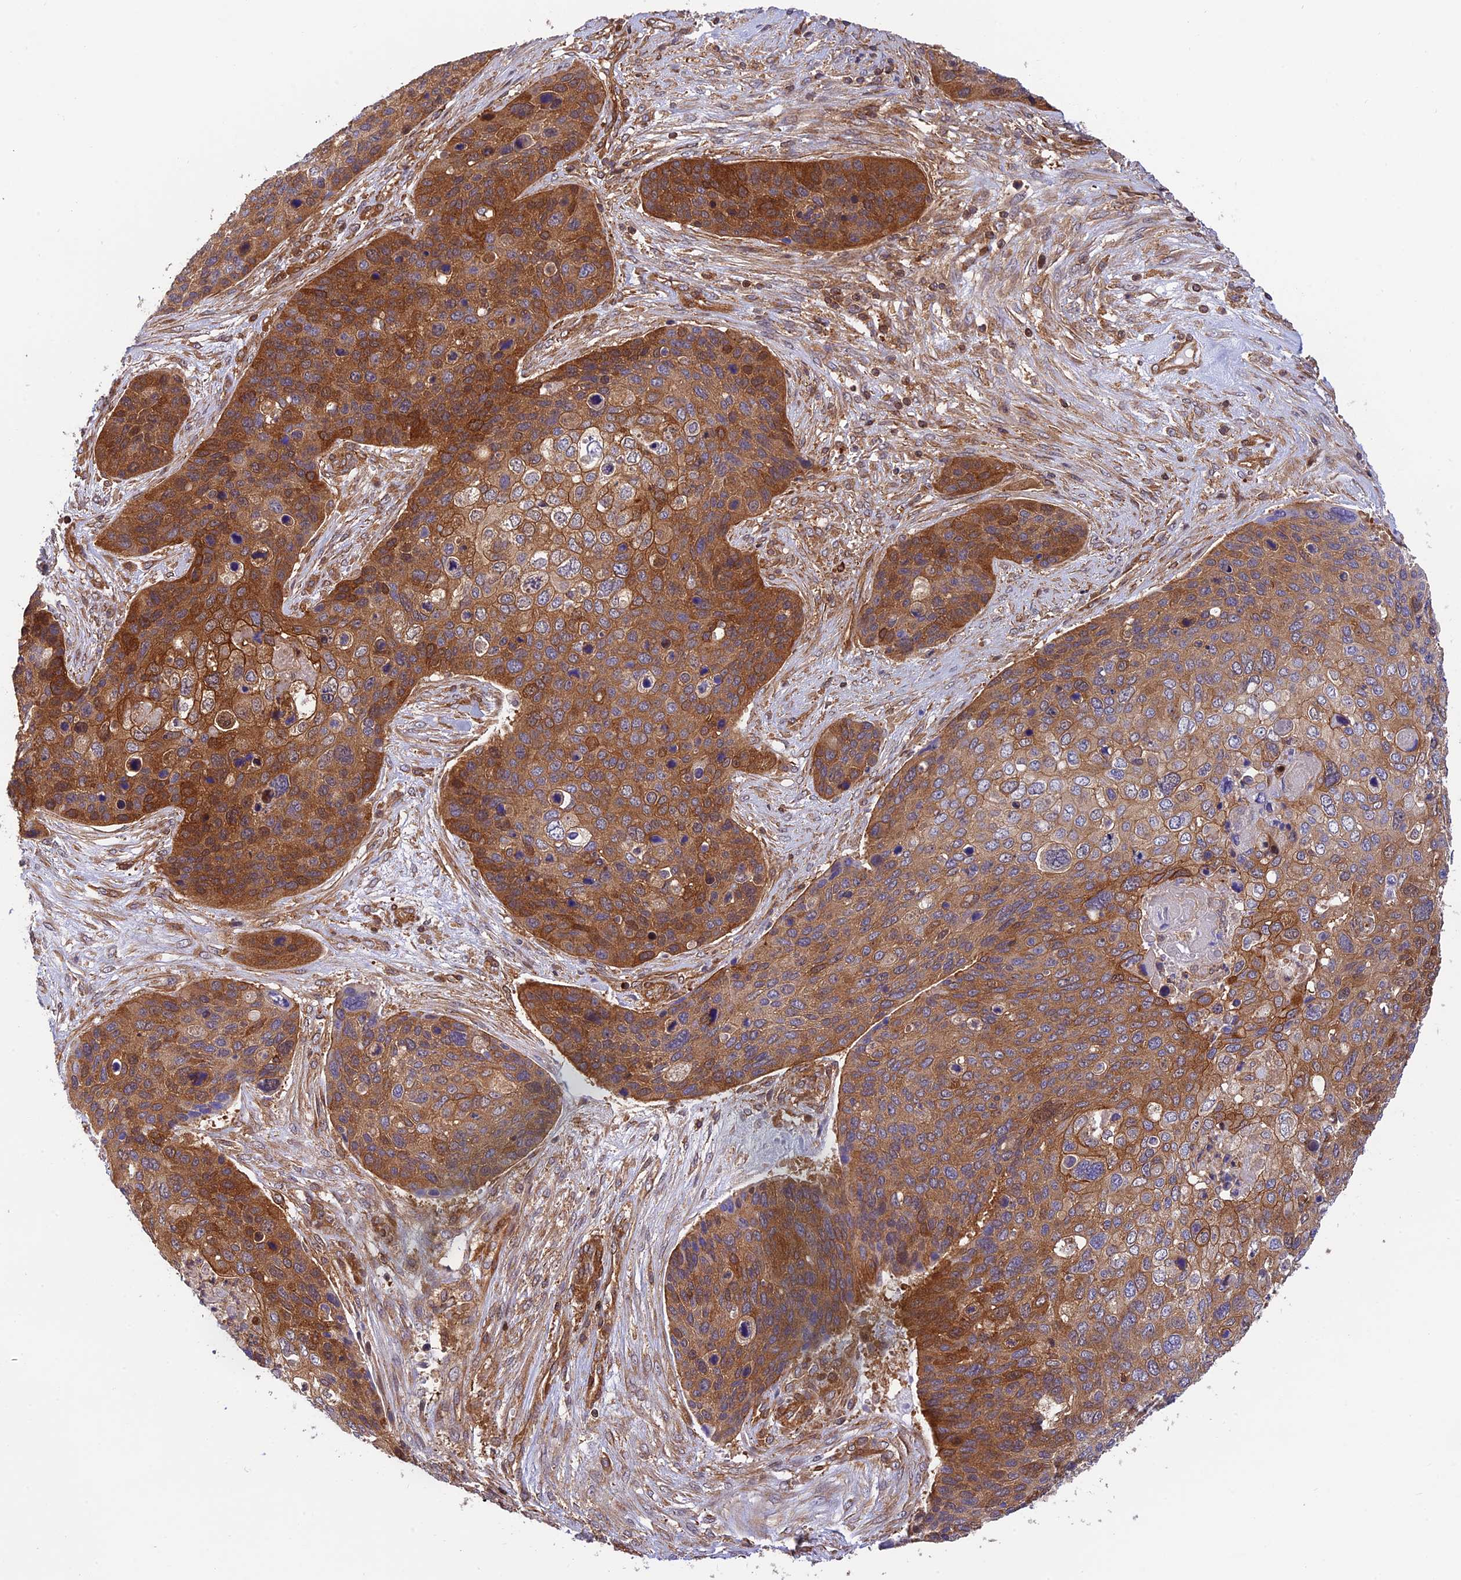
{"staining": {"intensity": "strong", "quantity": ">75%", "location": "cytoplasmic/membranous"}, "tissue": "skin cancer", "cell_type": "Tumor cells", "image_type": "cancer", "snomed": [{"axis": "morphology", "description": "Basal cell carcinoma"}, {"axis": "topography", "description": "Skin"}], "caption": "Protein staining reveals strong cytoplasmic/membranous expression in approximately >75% of tumor cells in skin basal cell carcinoma.", "gene": "EVI5L", "patient": {"sex": "female", "age": 74}}